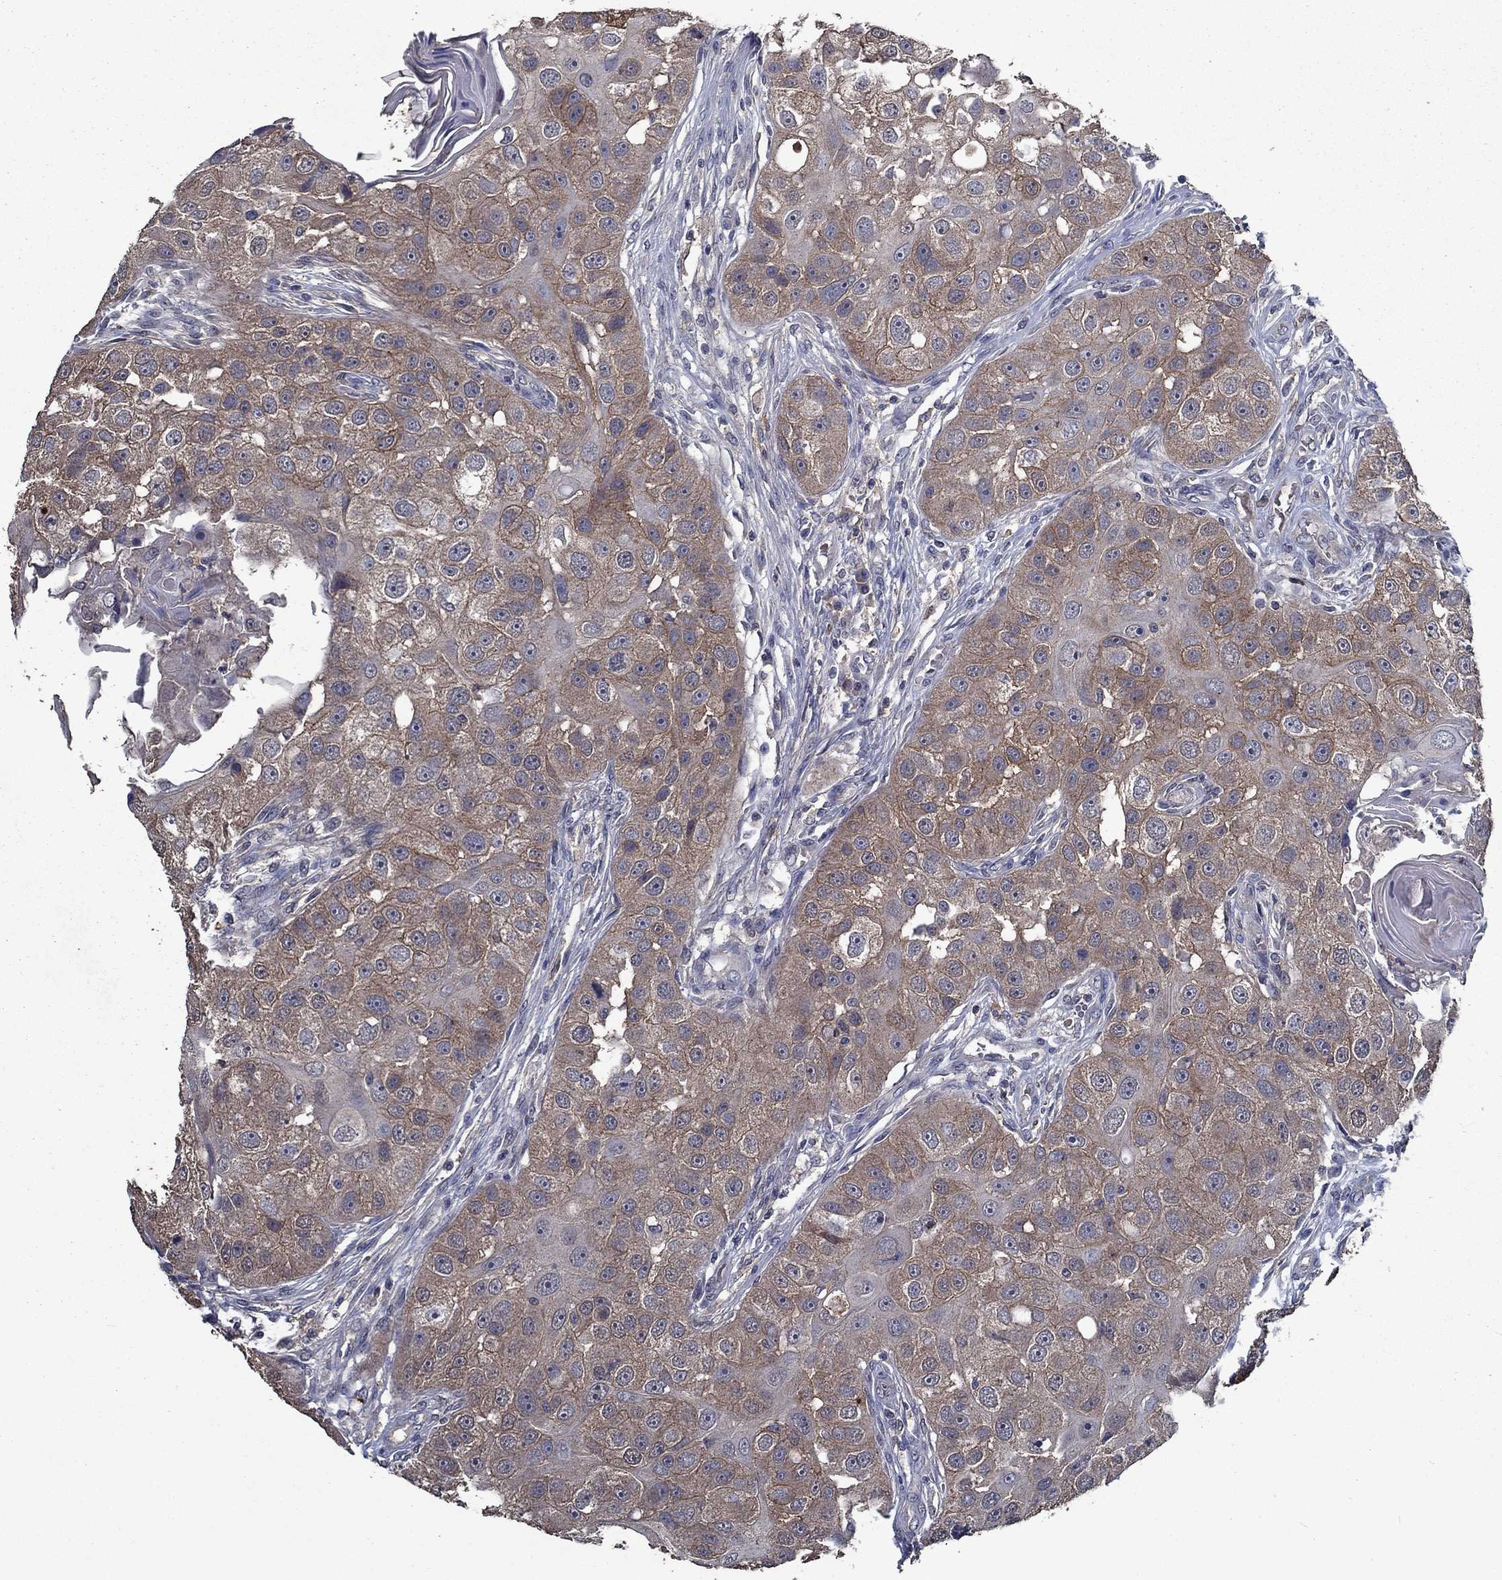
{"staining": {"intensity": "moderate", "quantity": "25%-75%", "location": "cytoplasmic/membranous"}, "tissue": "head and neck cancer", "cell_type": "Tumor cells", "image_type": "cancer", "snomed": [{"axis": "morphology", "description": "Normal tissue, NOS"}, {"axis": "morphology", "description": "Squamous cell carcinoma, NOS"}, {"axis": "topography", "description": "Skeletal muscle"}, {"axis": "topography", "description": "Head-Neck"}], "caption": "Immunohistochemistry of human squamous cell carcinoma (head and neck) exhibits medium levels of moderate cytoplasmic/membranous expression in approximately 25%-75% of tumor cells.", "gene": "SLC44A1", "patient": {"sex": "male", "age": 51}}